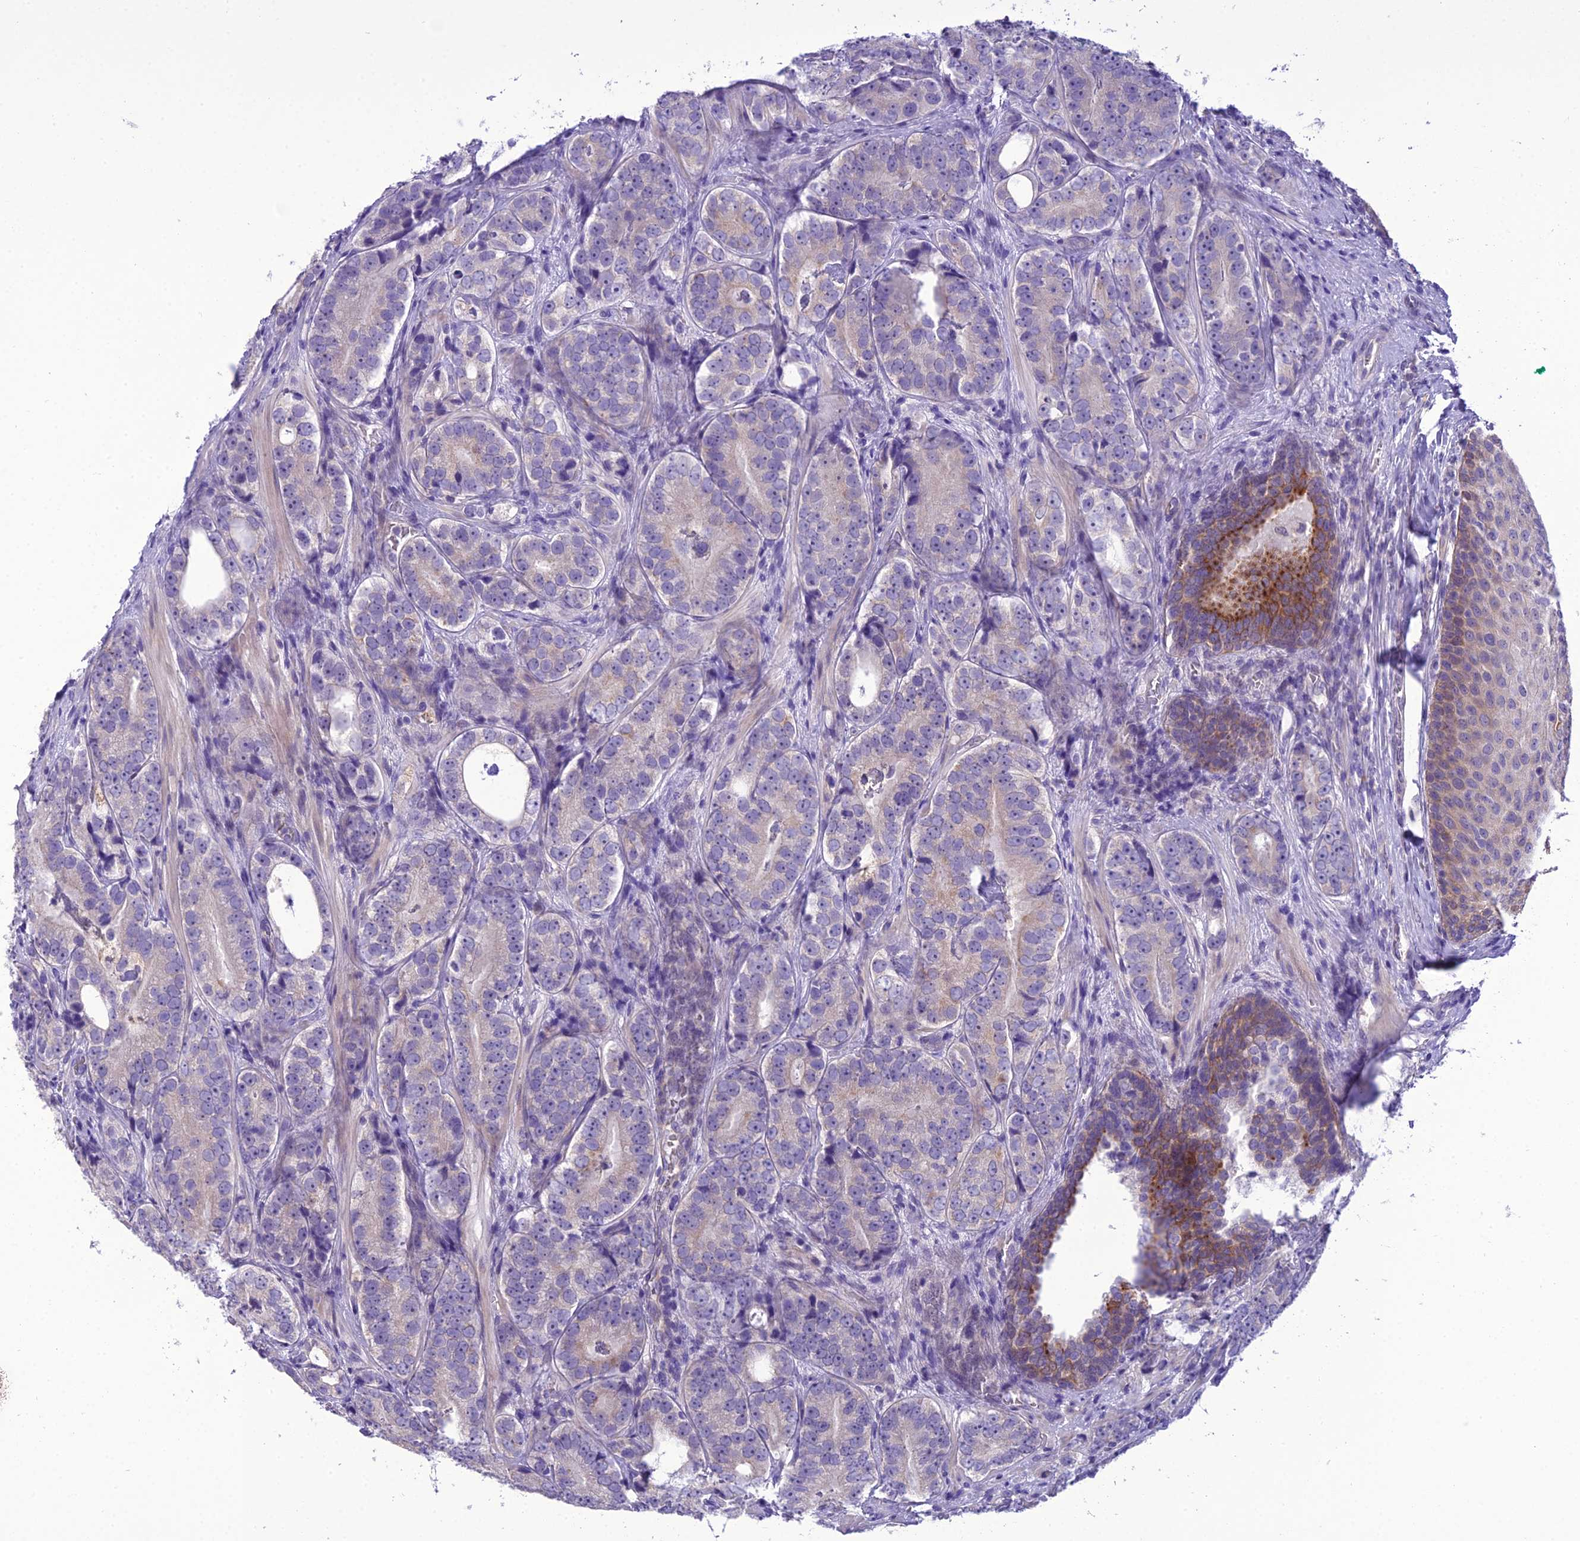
{"staining": {"intensity": "negative", "quantity": "none", "location": "none"}, "tissue": "prostate cancer", "cell_type": "Tumor cells", "image_type": "cancer", "snomed": [{"axis": "morphology", "description": "Adenocarcinoma, High grade"}, {"axis": "topography", "description": "Prostate"}], "caption": "Immunohistochemical staining of prostate cancer (adenocarcinoma (high-grade)) exhibits no significant staining in tumor cells.", "gene": "SCRT1", "patient": {"sex": "male", "age": 56}}